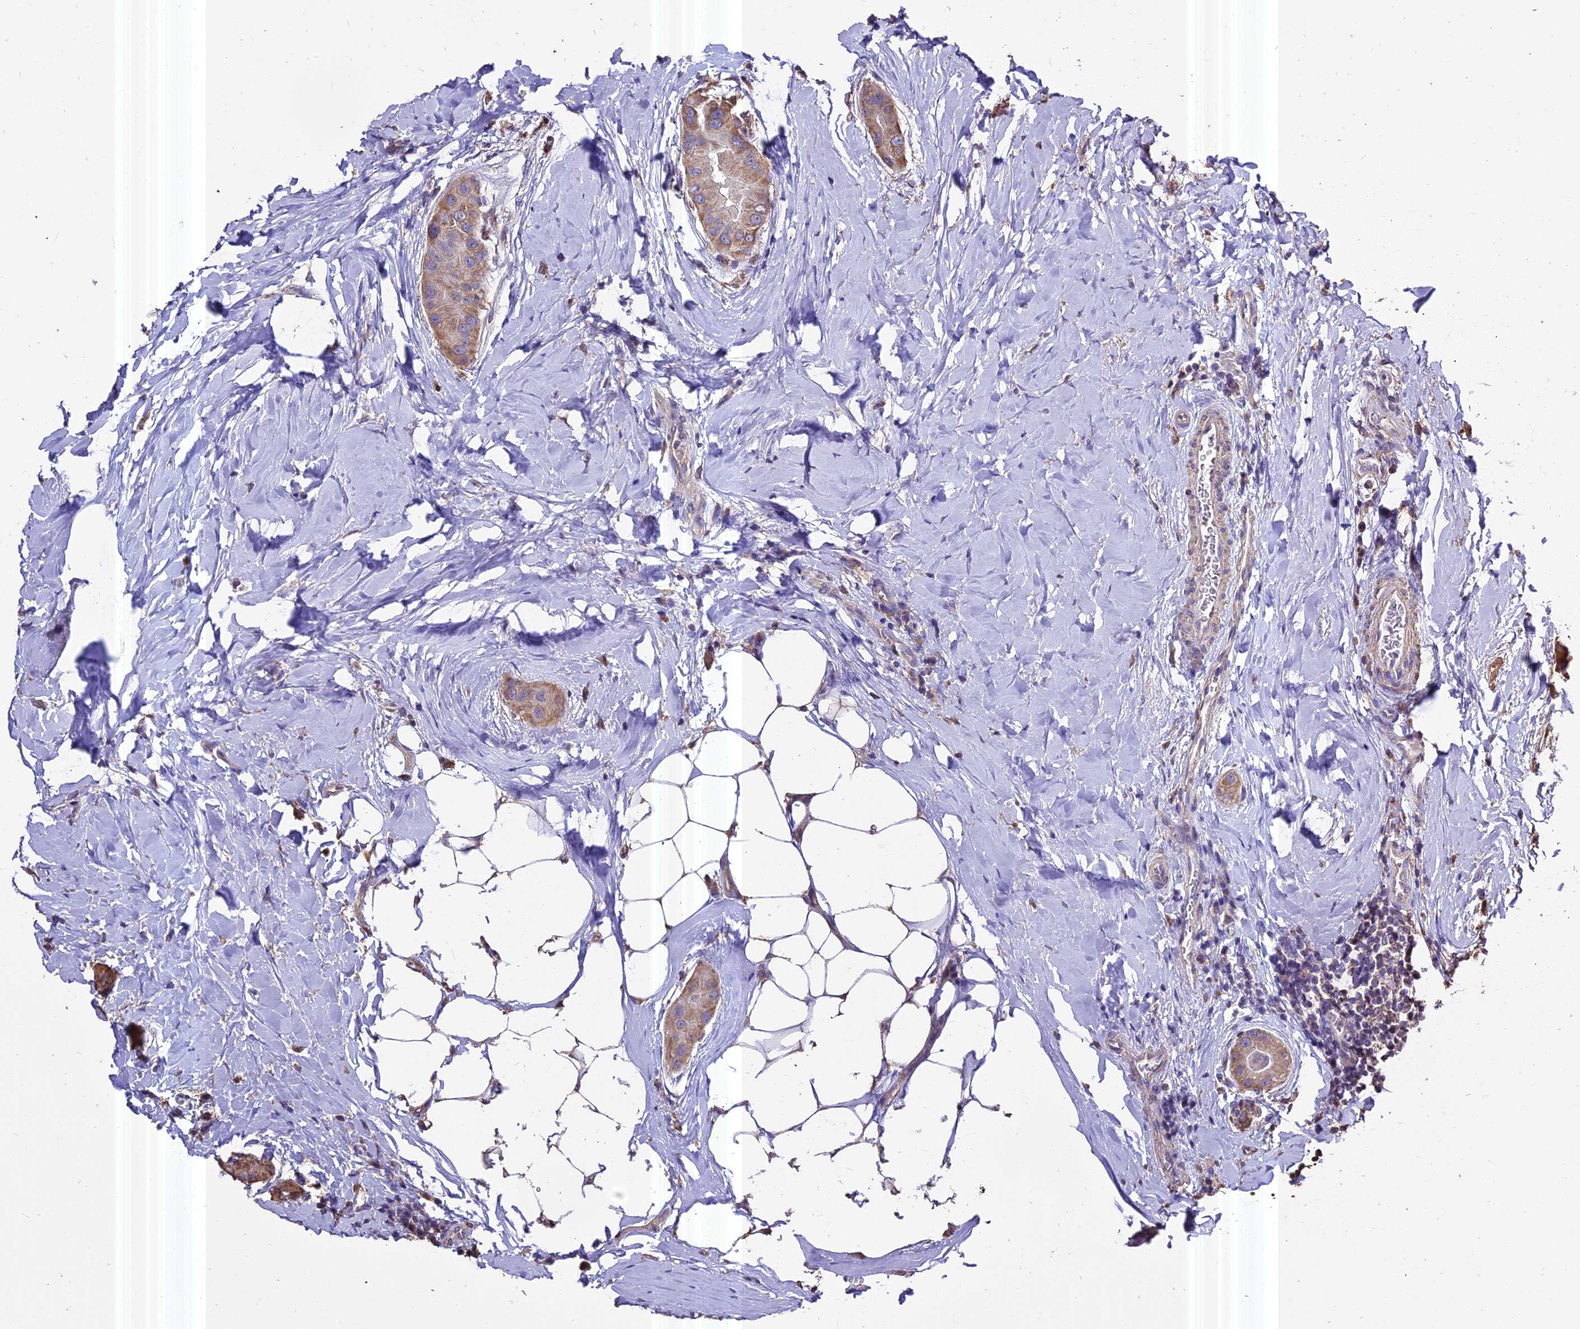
{"staining": {"intensity": "moderate", "quantity": "25%-75%", "location": "cytoplasmic/membranous"}, "tissue": "thyroid cancer", "cell_type": "Tumor cells", "image_type": "cancer", "snomed": [{"axis": "morphology", "description": "Papillary adenocarcinoma, NOS"}, {"axis": "topography", "description": "Thyroid gland"}], "caption": "A photomicrograph showing moderate cytoplasmic/membranous positivity in approximately 25%-75% of tumor cells in thyroid cancer (papillary adenocarcinoma), as visualized by brown immunohistochemical staining.", "gene": "PGPEP1L", "patient": {"sex": "male", "age": 33}}